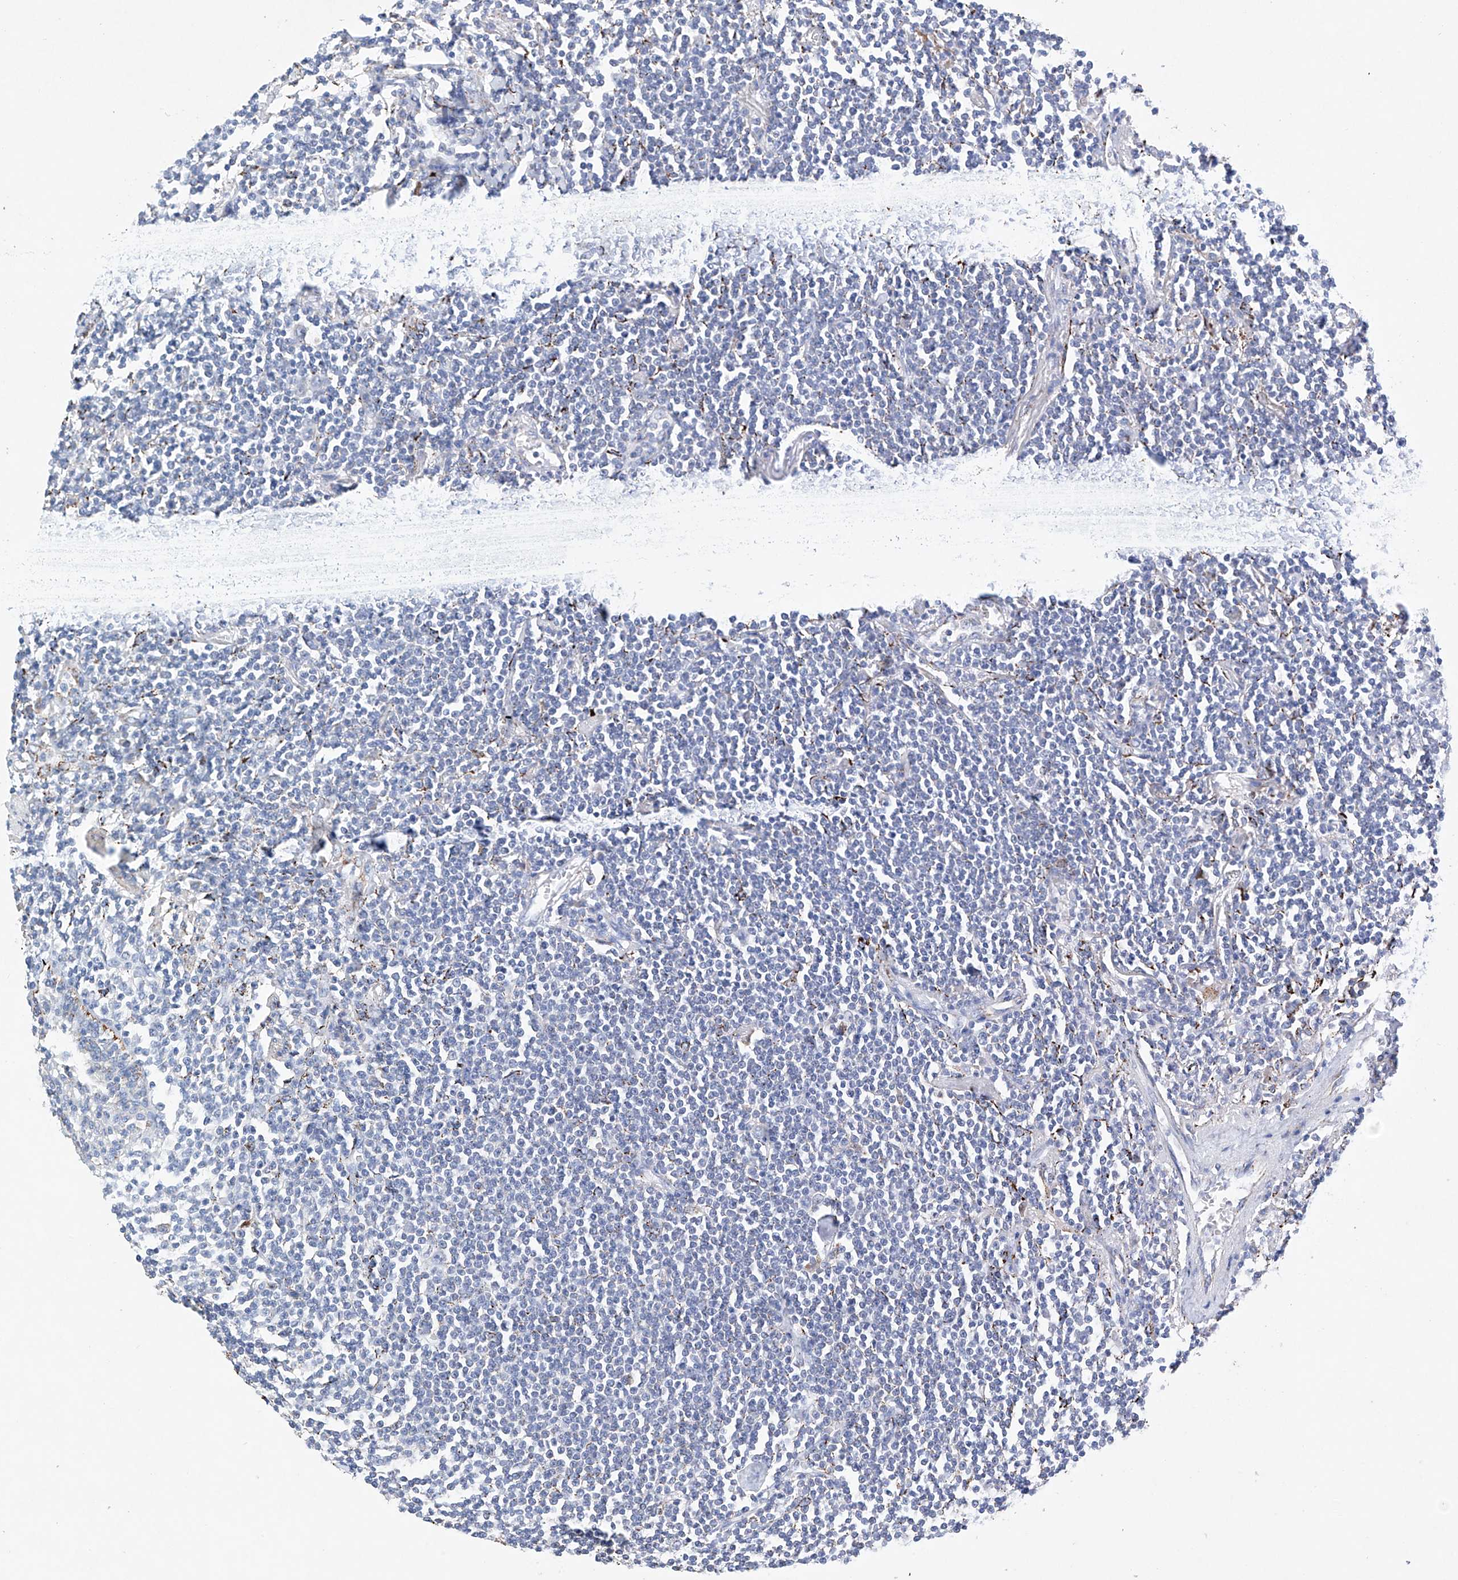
{"staining": {"intensity": "negative", "quantity": "none", "location": "none"}, "tissue": "lymphoma", "cell_type": "Tumor cells", "image_type": "cancer", "snomed": [{"axis": "morphology", "description": "Malignant lymphoma, non-Hodgkin's type, Low grade"}, {"axis": "topography", "description": "Lung"}], "caption": "A high-resolution histopathology image shows immunohistochemistry staining of lymphoma, which reveals no significant positivity in tumor cells.", "gene": "NRROS", "patient": {"sex": "female", "age": 71}}